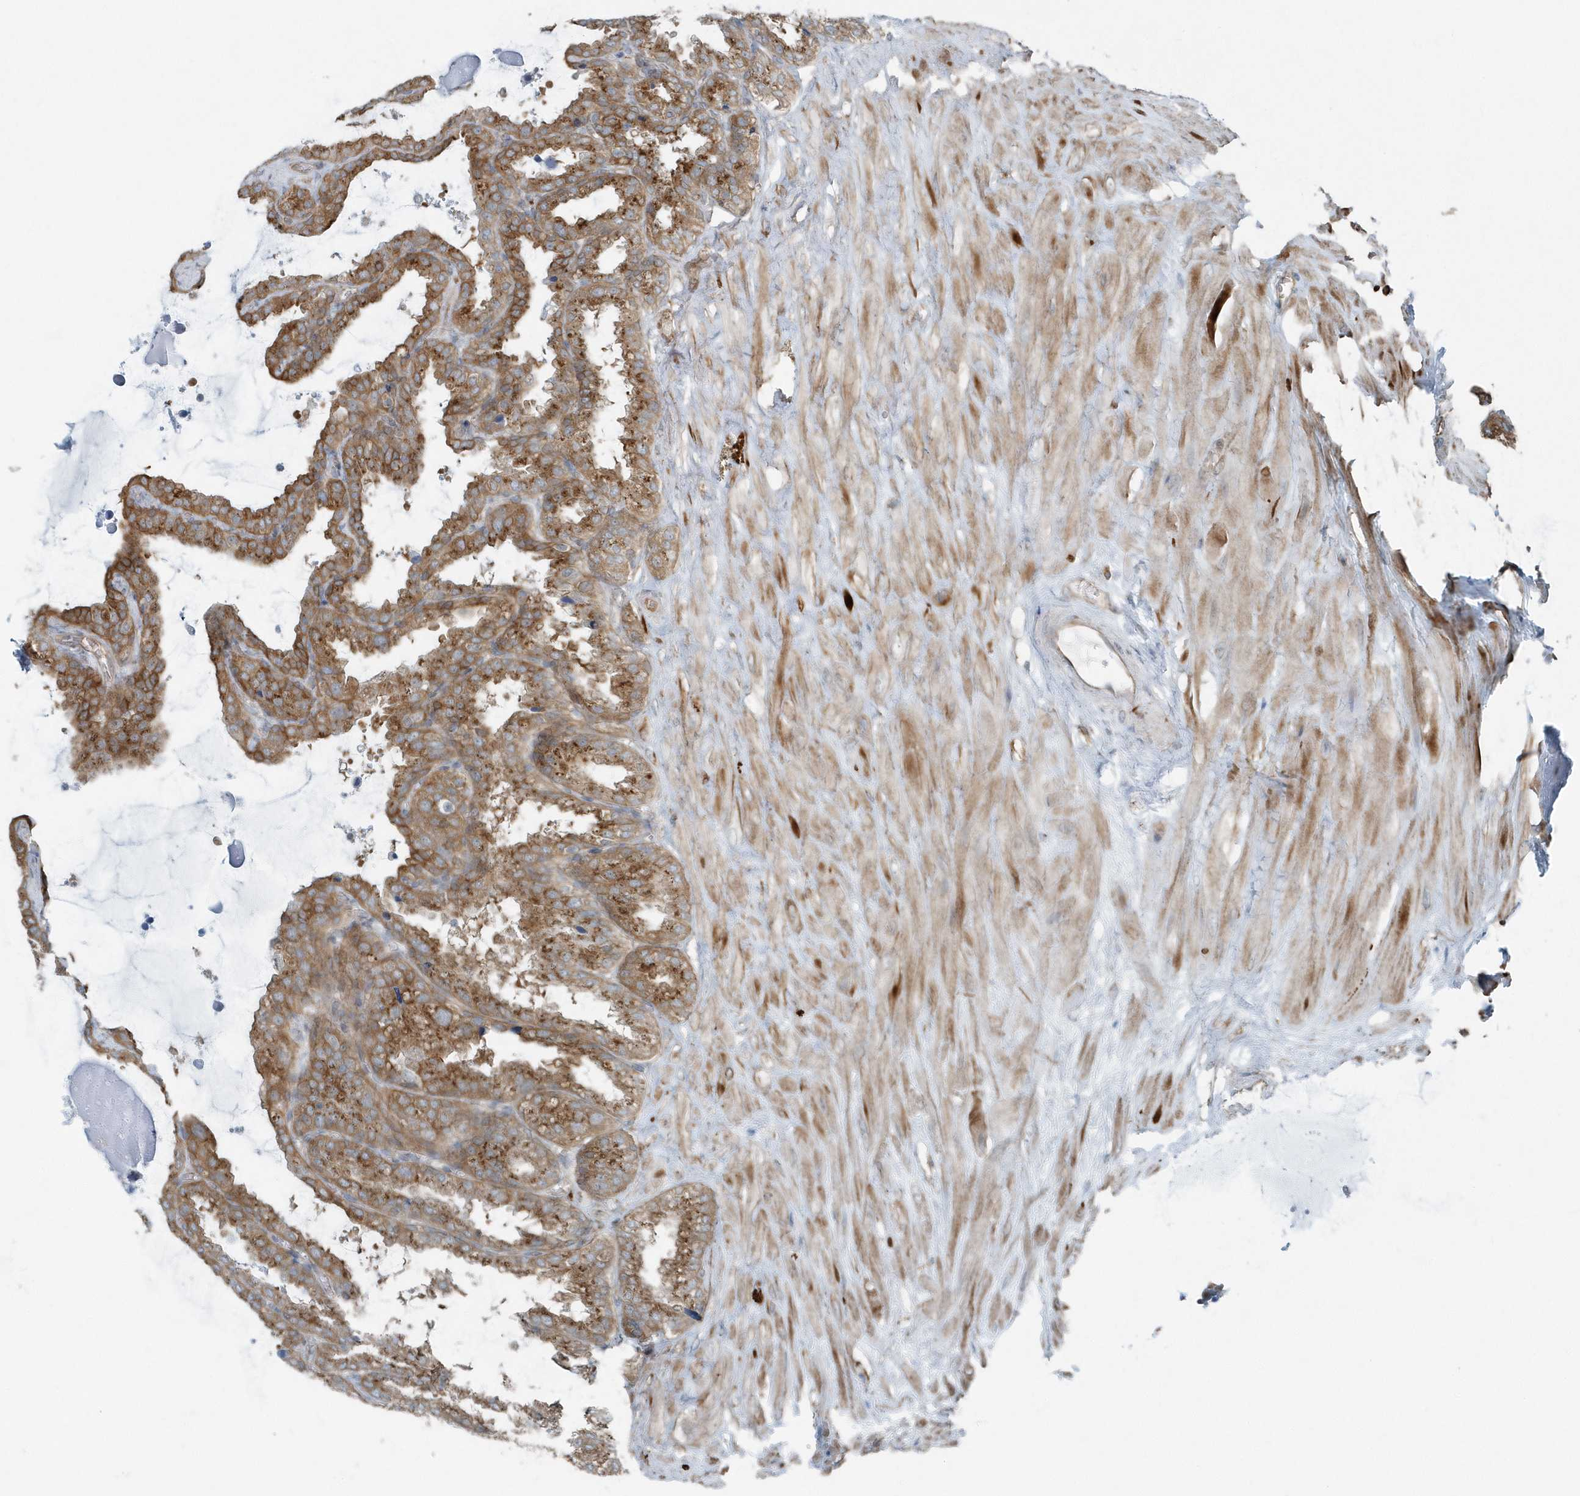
{"staining": {"intensity": "moderate", "quantity": ">75%", "location": "cytoplasmic/membranous"}, "tissue": "seminal vesicle", "cell_type": "Glandular cells", "image_type": "normal", "snomed": [{"axis": "morphology", "description": "Normal tissue, NOS"}, {"axis": "topography", "description": "Seminal veicle"}], "caption": "Approximately >75% of glandular cells in normal seminal vesicle demonstrate moderate cytoplasmic/membranous protein staining as visualized by brown immunohistochemical staining.", "gene": "GCC2", "patient": {"sex": "male", "age": 46}}